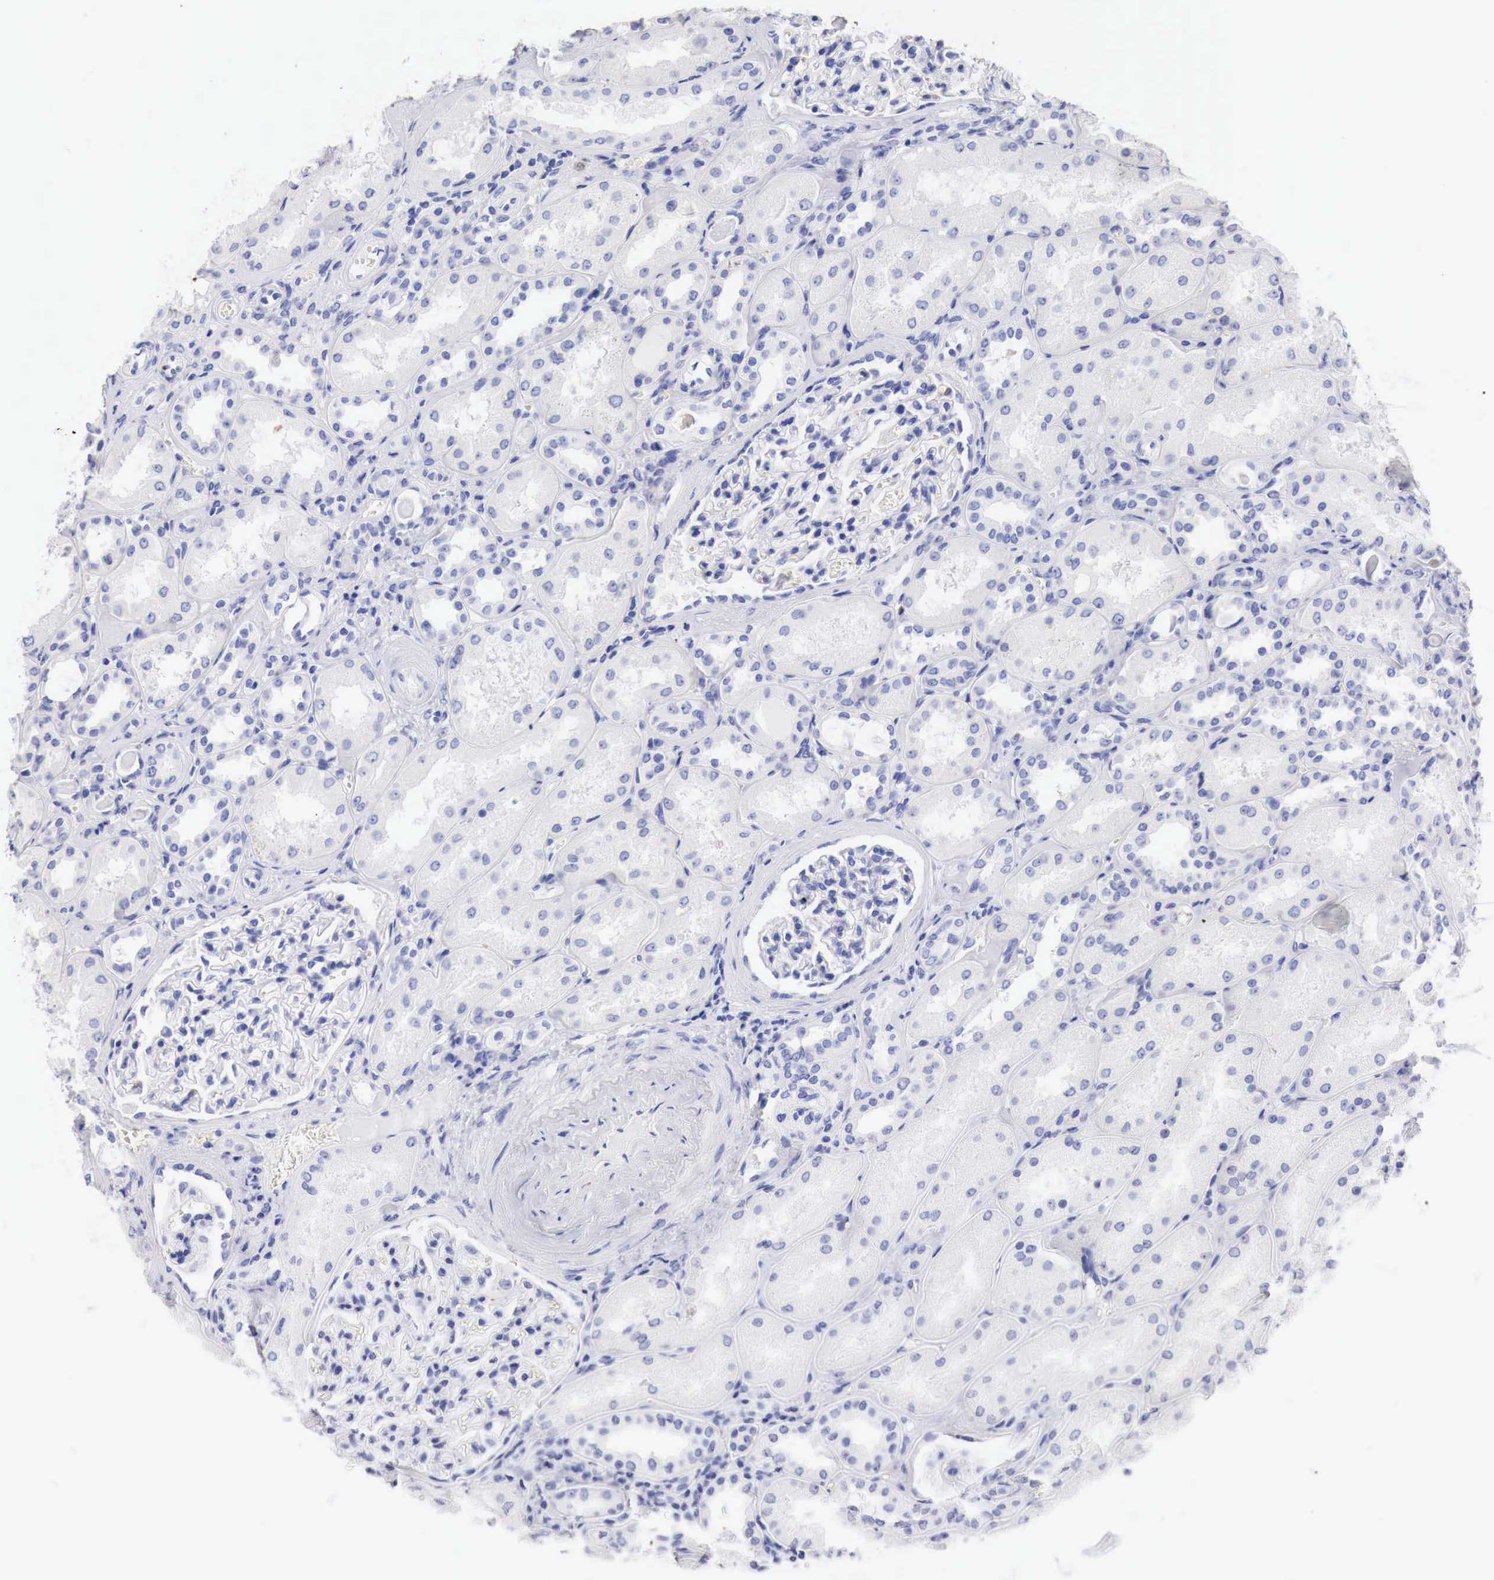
{"staining": {"intensity": "negative", "quantity": "none", "location": "none"}, "tissue": "kidney", "cell_type": "Cells in glomeruli", "image_type": "normal", "snomed": [{"axis": "morphology", "description": "Normal tissue, NOS"}, {"axis": "topography", "description": "Kidney"}], "caption": "A high-resolution image shows immunohistochemistry (IHC) staining of benign kidney, which shows no significant positivity in cells in glomeruli. The staining was performed using DAB to visualize the protein expression in brown, while the nuclei were stained in blue with hematoxylin (Magnification: 20x).", "gene": "CDKN2A", "patient": {"sex": "male", "age": 61}}